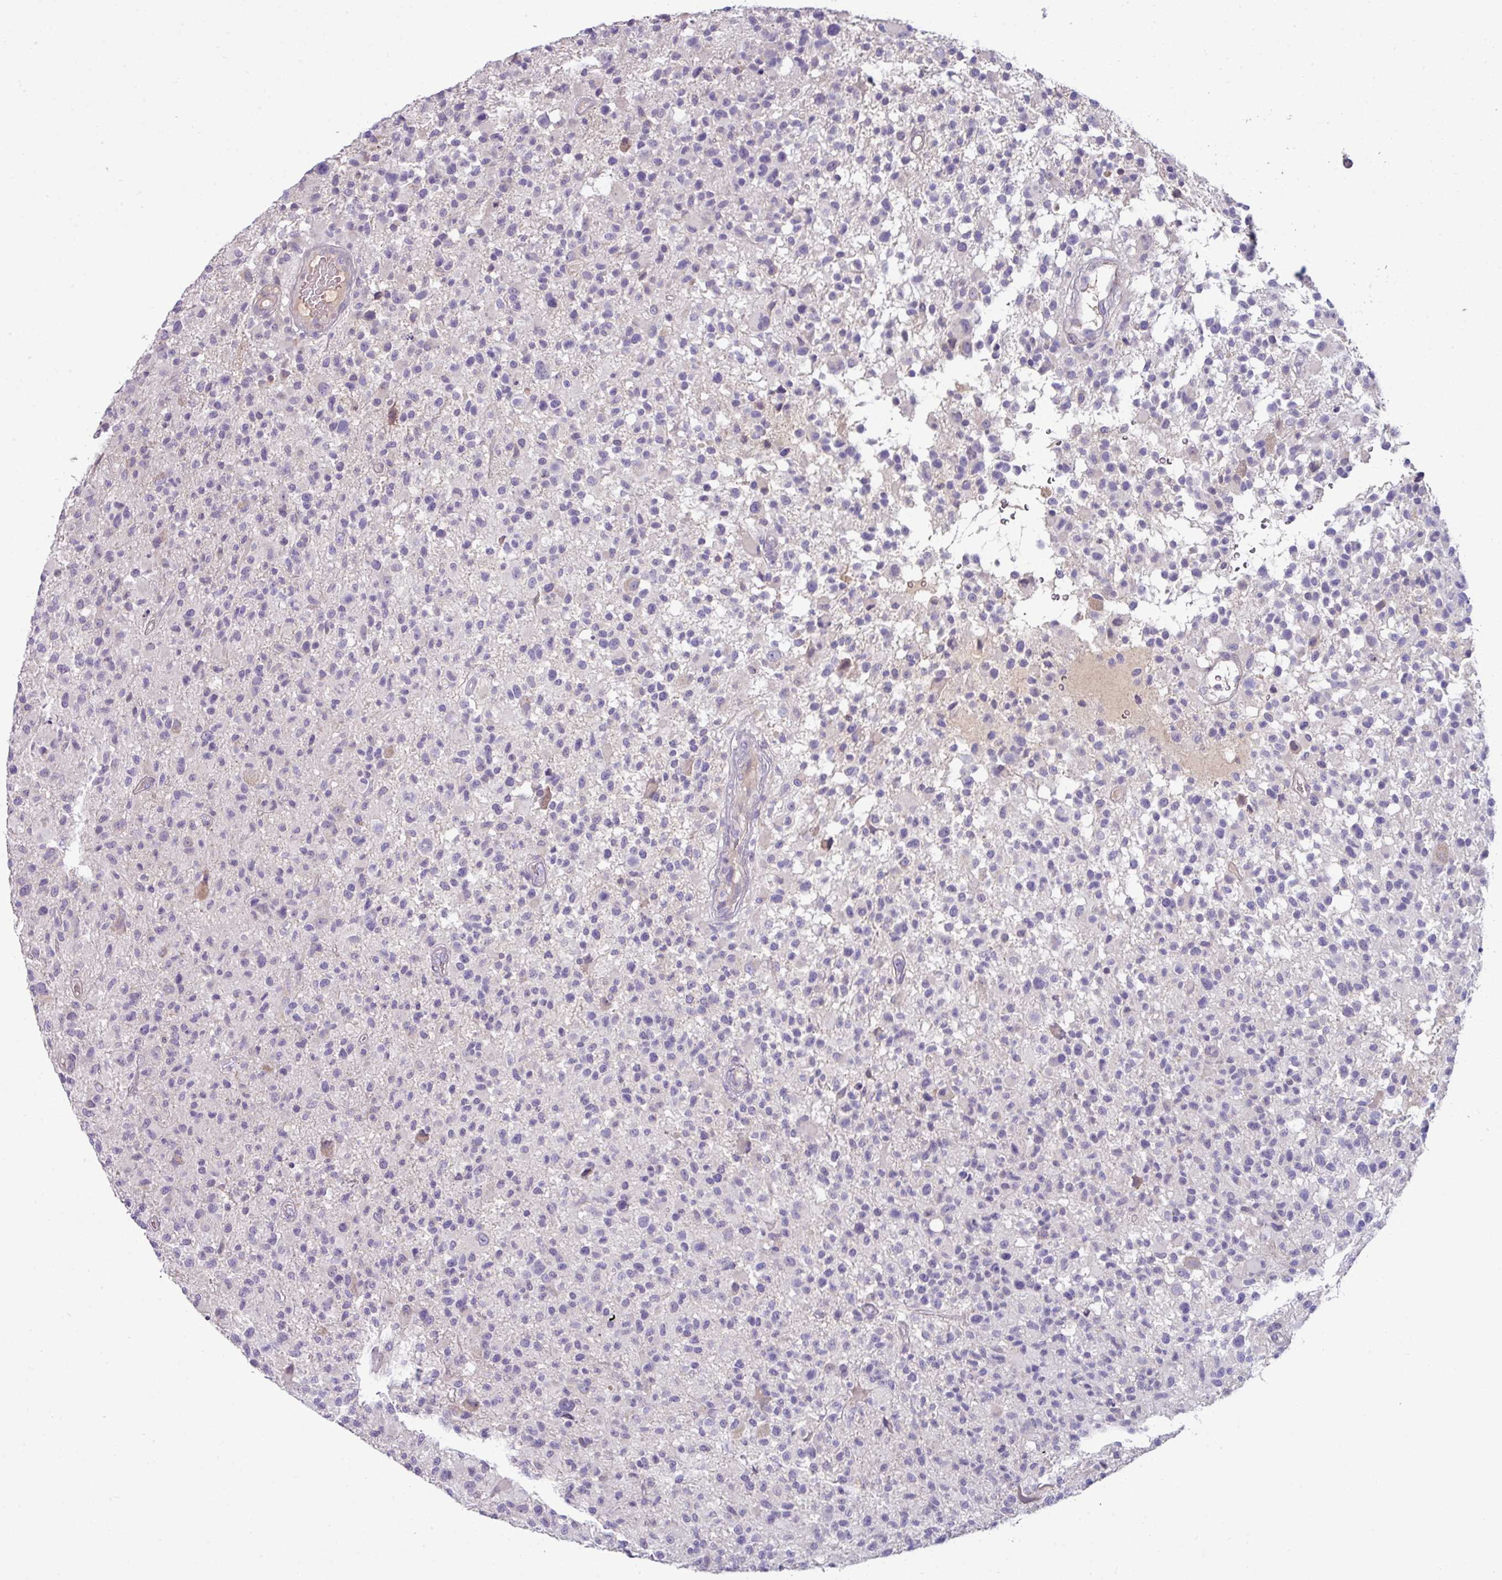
{"staining": {"intensity": "negative", "quantity": "none", "location": "none"}, "tissue": "glioma", "cell_type": "Tumor cells", "image_type": "cancer", "snomed": [{"axis": "morphology", "description": "Glioma, malignant, High grade"}, {"axis": "morphology", "description": "Glioblastoma, NOS"}, {"axis": "topography", "description": "Brain"}], "caption": "Photomicrograph shows no protein staining in tumor cells of glioma tissue.", "gene": "SLAMF6", "patient": {"sex": "male", "age": 60}}